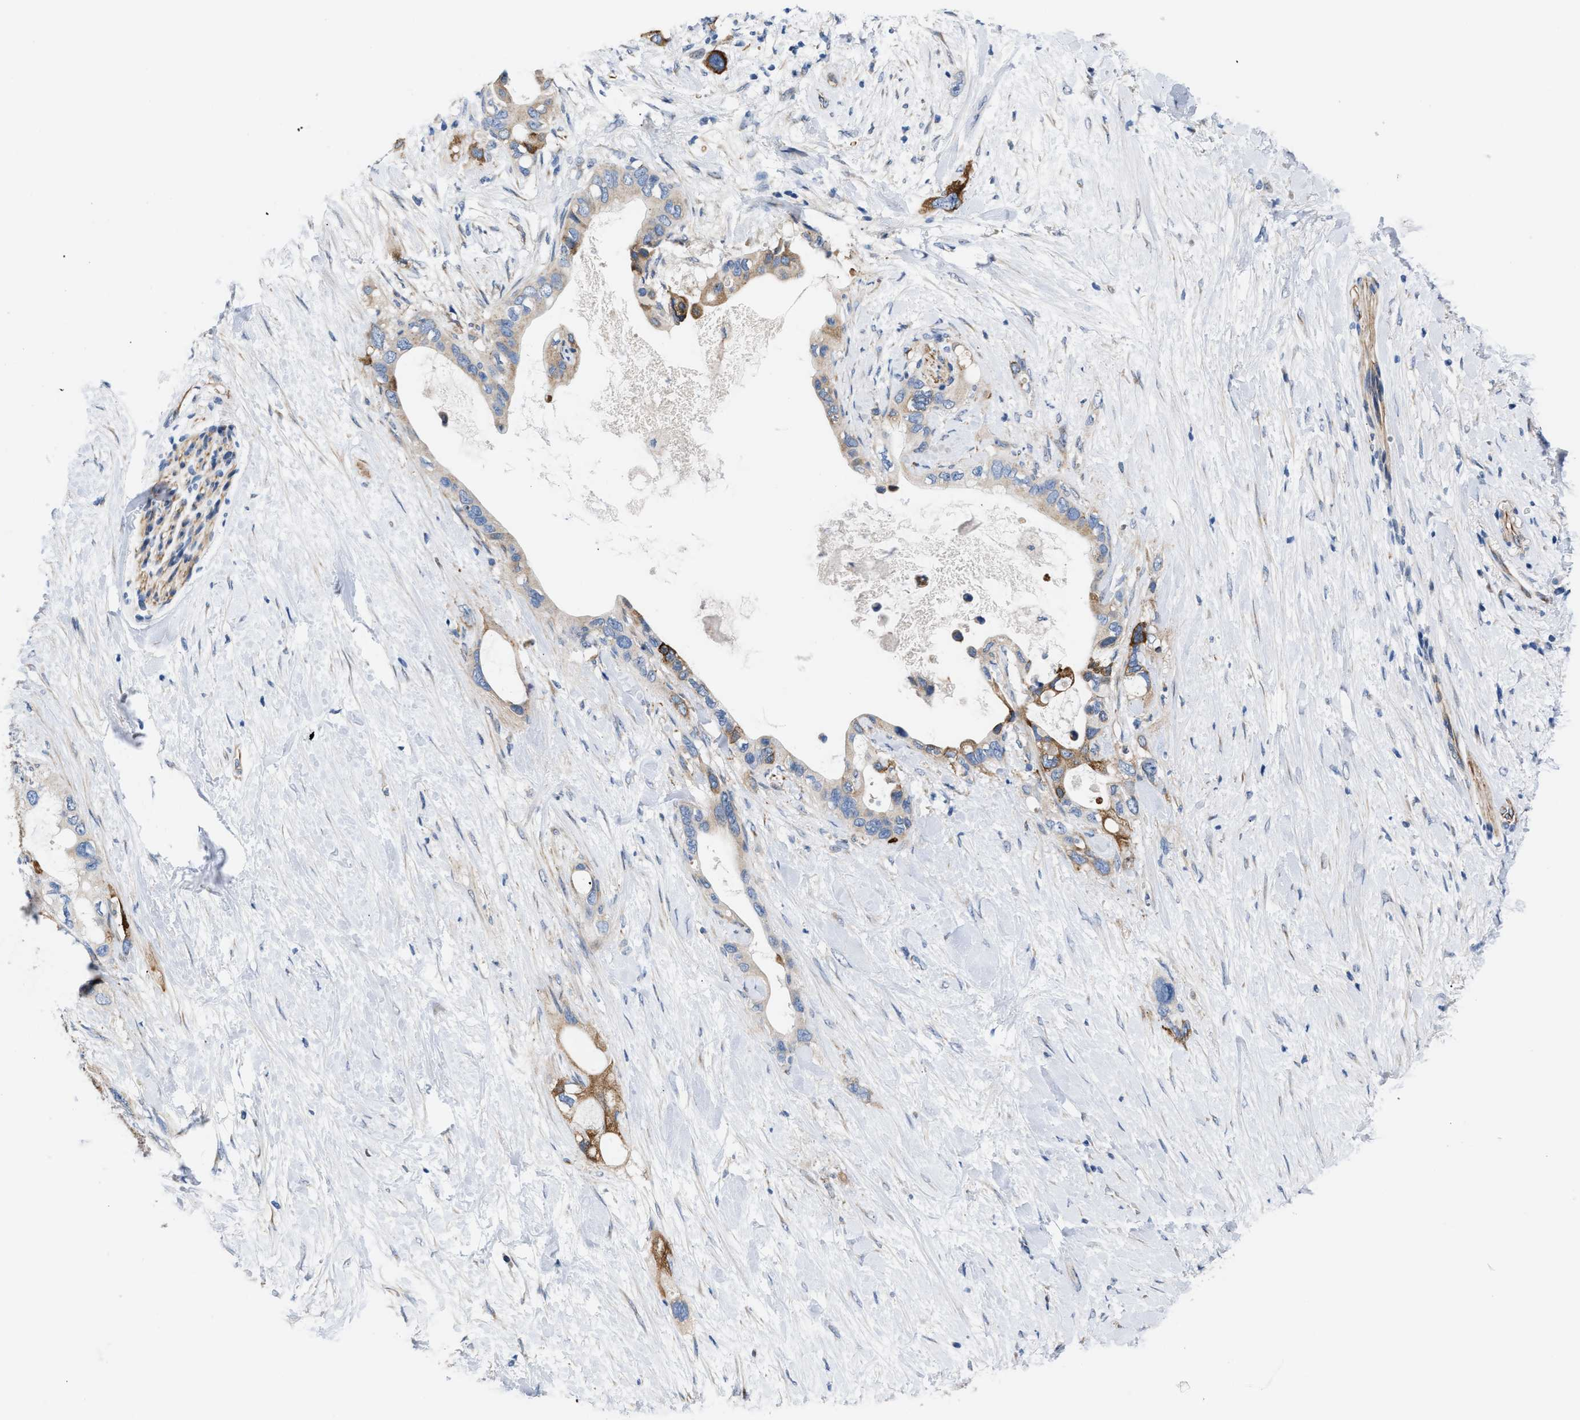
{"staining": {"intensity": "strong", "quantity": "<25%", "location": "cytoplasmic/membranous"}, "tissue": "pancreatic cancer", "cell_type": "Tumor cells", "image_type": "cancer", "snomed": [{"axis": "morphology", "description": "Adenocarcinoma, NOS"}, {"axis": "topography", "description": "Pancreas"}], "caption": "An immunohistochemistry image of neoplastic tissue is shown. Protein staining in brown highlights strong cytoplasmic/membranous positivity in adenocarcinoma (pancreatic) within tumor cells. Immunohistochemistry (ihc) stains the protein in brown and the nuclei are stained blue.", "gene": "TFPI", "patient": {"sex": "female", "age": 56}}